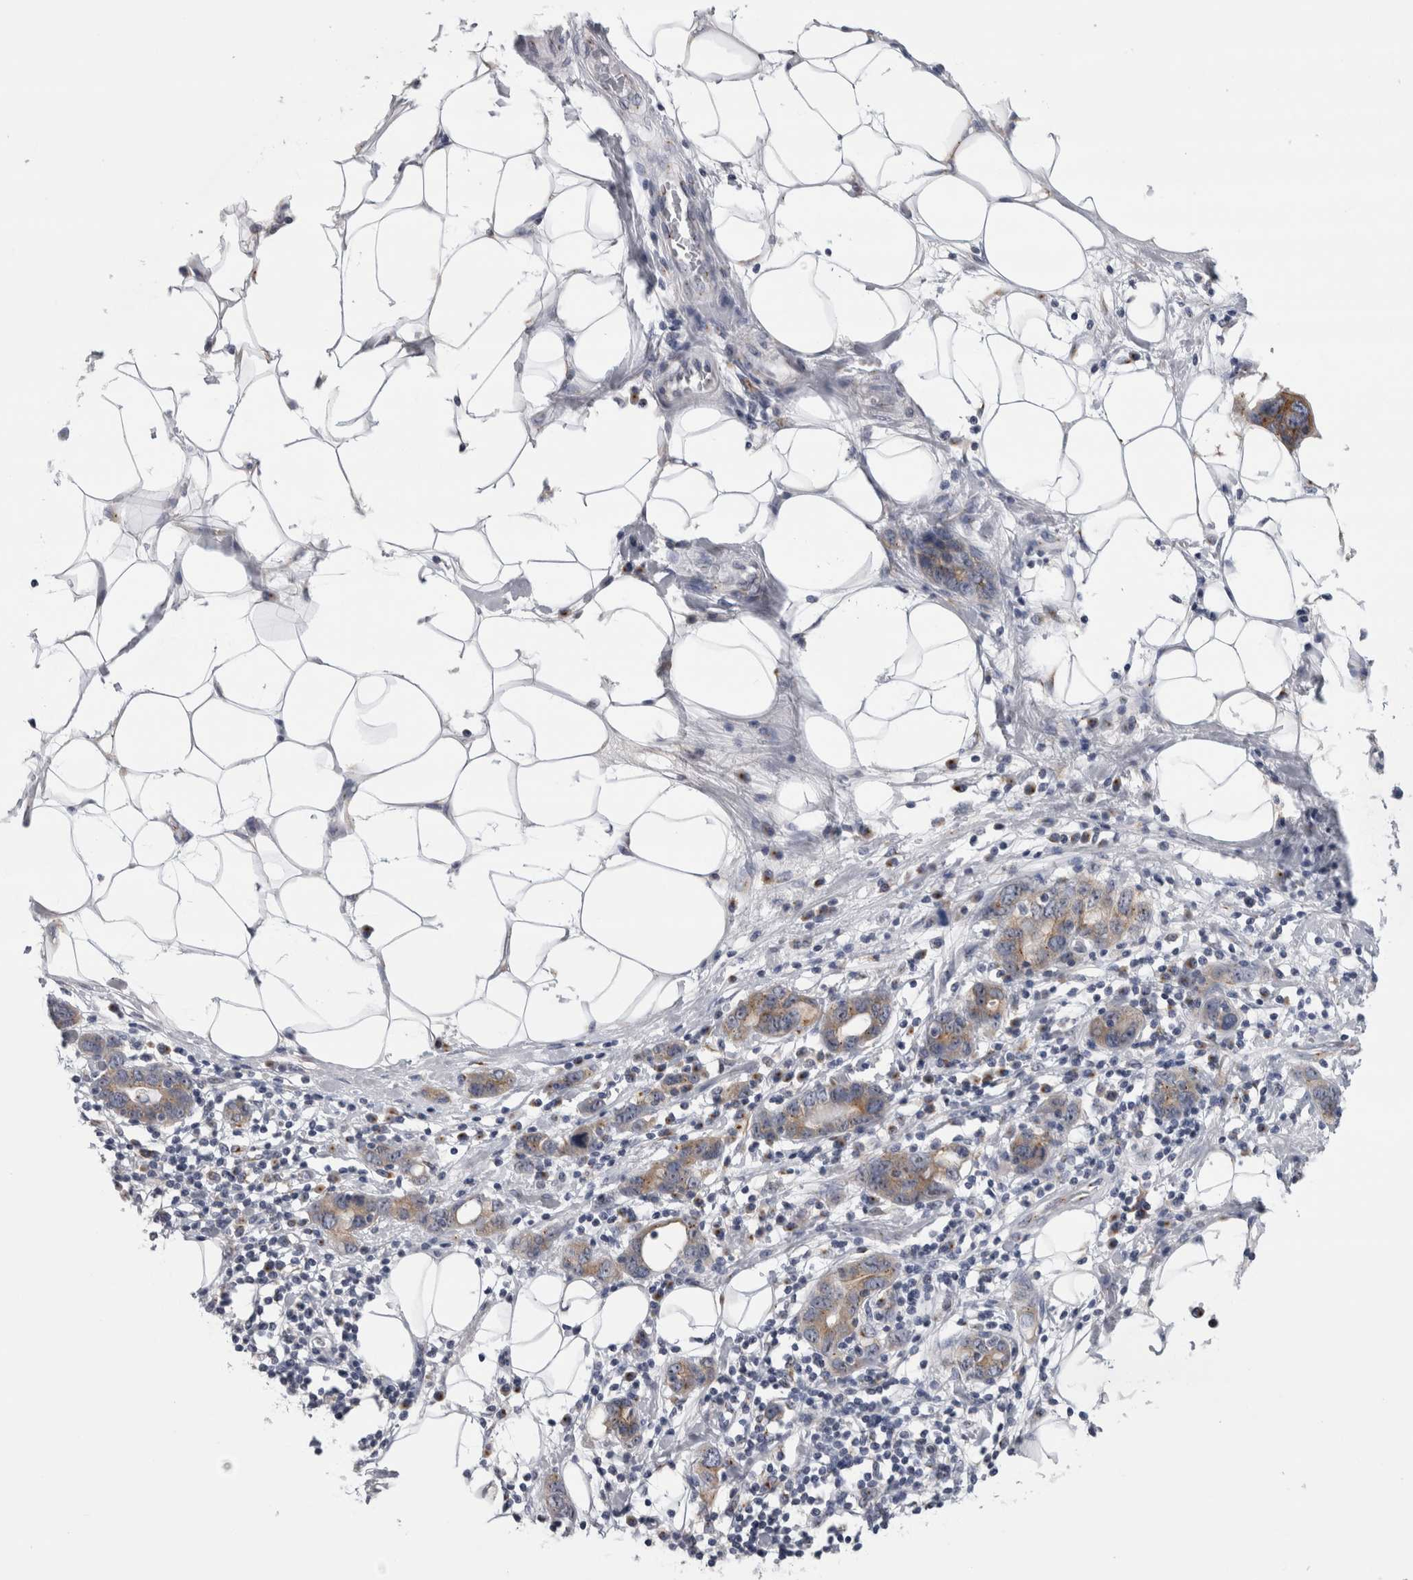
{"staining": {"intensity": "moderate", "quantity": ">75%", "location": "cytoplasmic/membranous"}, "tissue": "stomach cancer", "cell_type": "Tumor cells", "image_type": "cancer", "snomed": [{"axis": "morphology", "description": "Adenocarcinoma, NOS"}, {"axis": "topography", "description": "Stomach, lower"}], "caption": "Immunohistochemical staining of human stomach adenocarcinoma reveals moderate cytoplasmic/membranous protein staining in about >75% of tumor cells.", "gene": "AKAP9", "patient": {"sex": "female", "age": 93}}